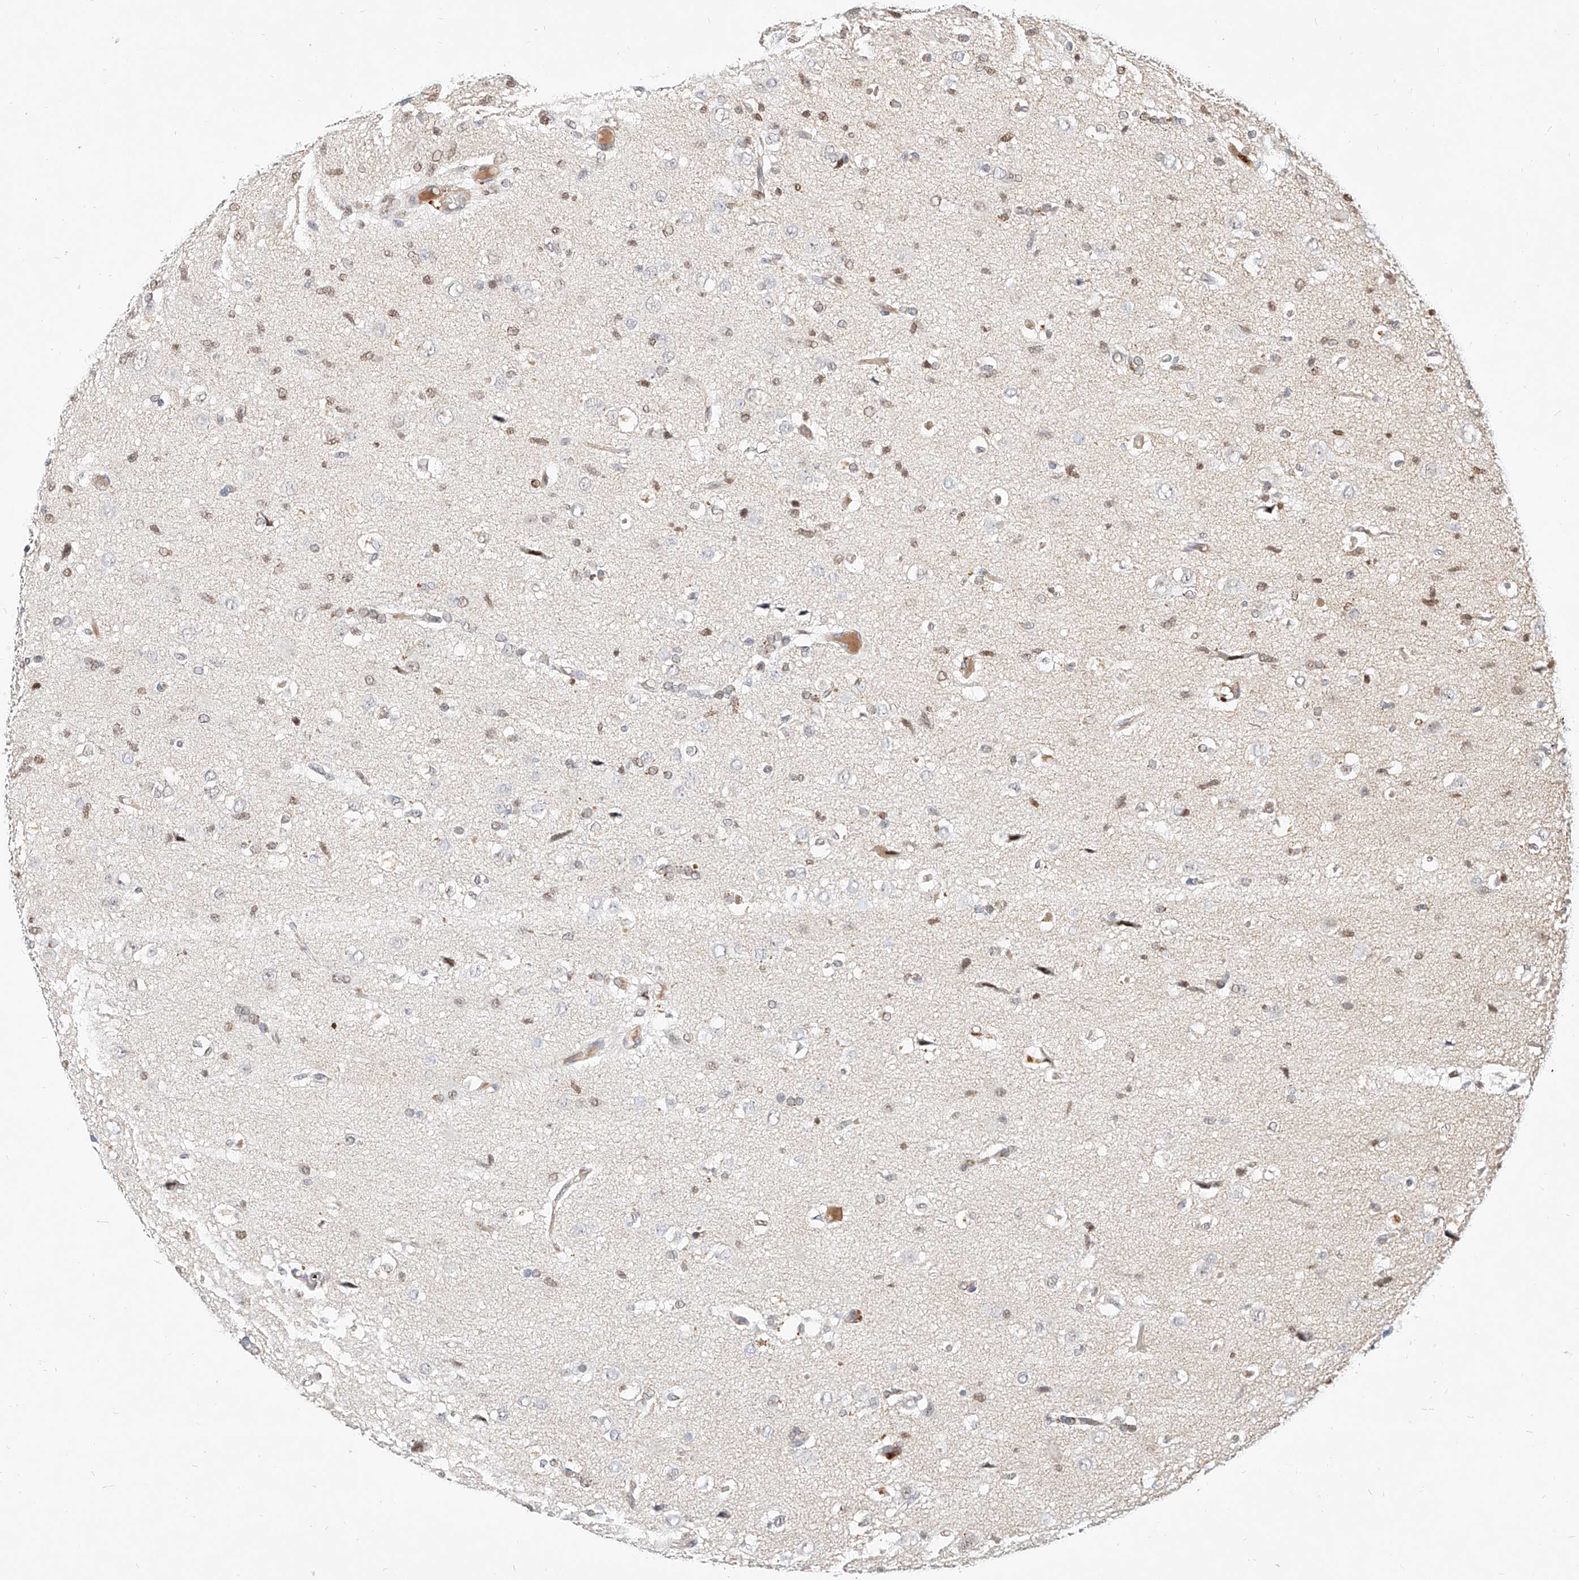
{"staining": {"intensity": "moderate", "quantity": "25%-75%", "location": "nuclear"}, "tissue": "glioma", "cell_type": "Tumor cells", "image_type": "cancer", "snomed": [{"axis": "morphology", "description": "Glioma, malignant, High grade"}, {"axis": "topography", "description": "Brain"}], "caption": "Immunohistochemistry (IHC) of human malignant glioma (high-grade) shows medium levels of moderate nuclear staining in approximately 25%-75% of tumor cells.", "gene": "CBX8", "patient": {"sex": "female", "age": 59}}